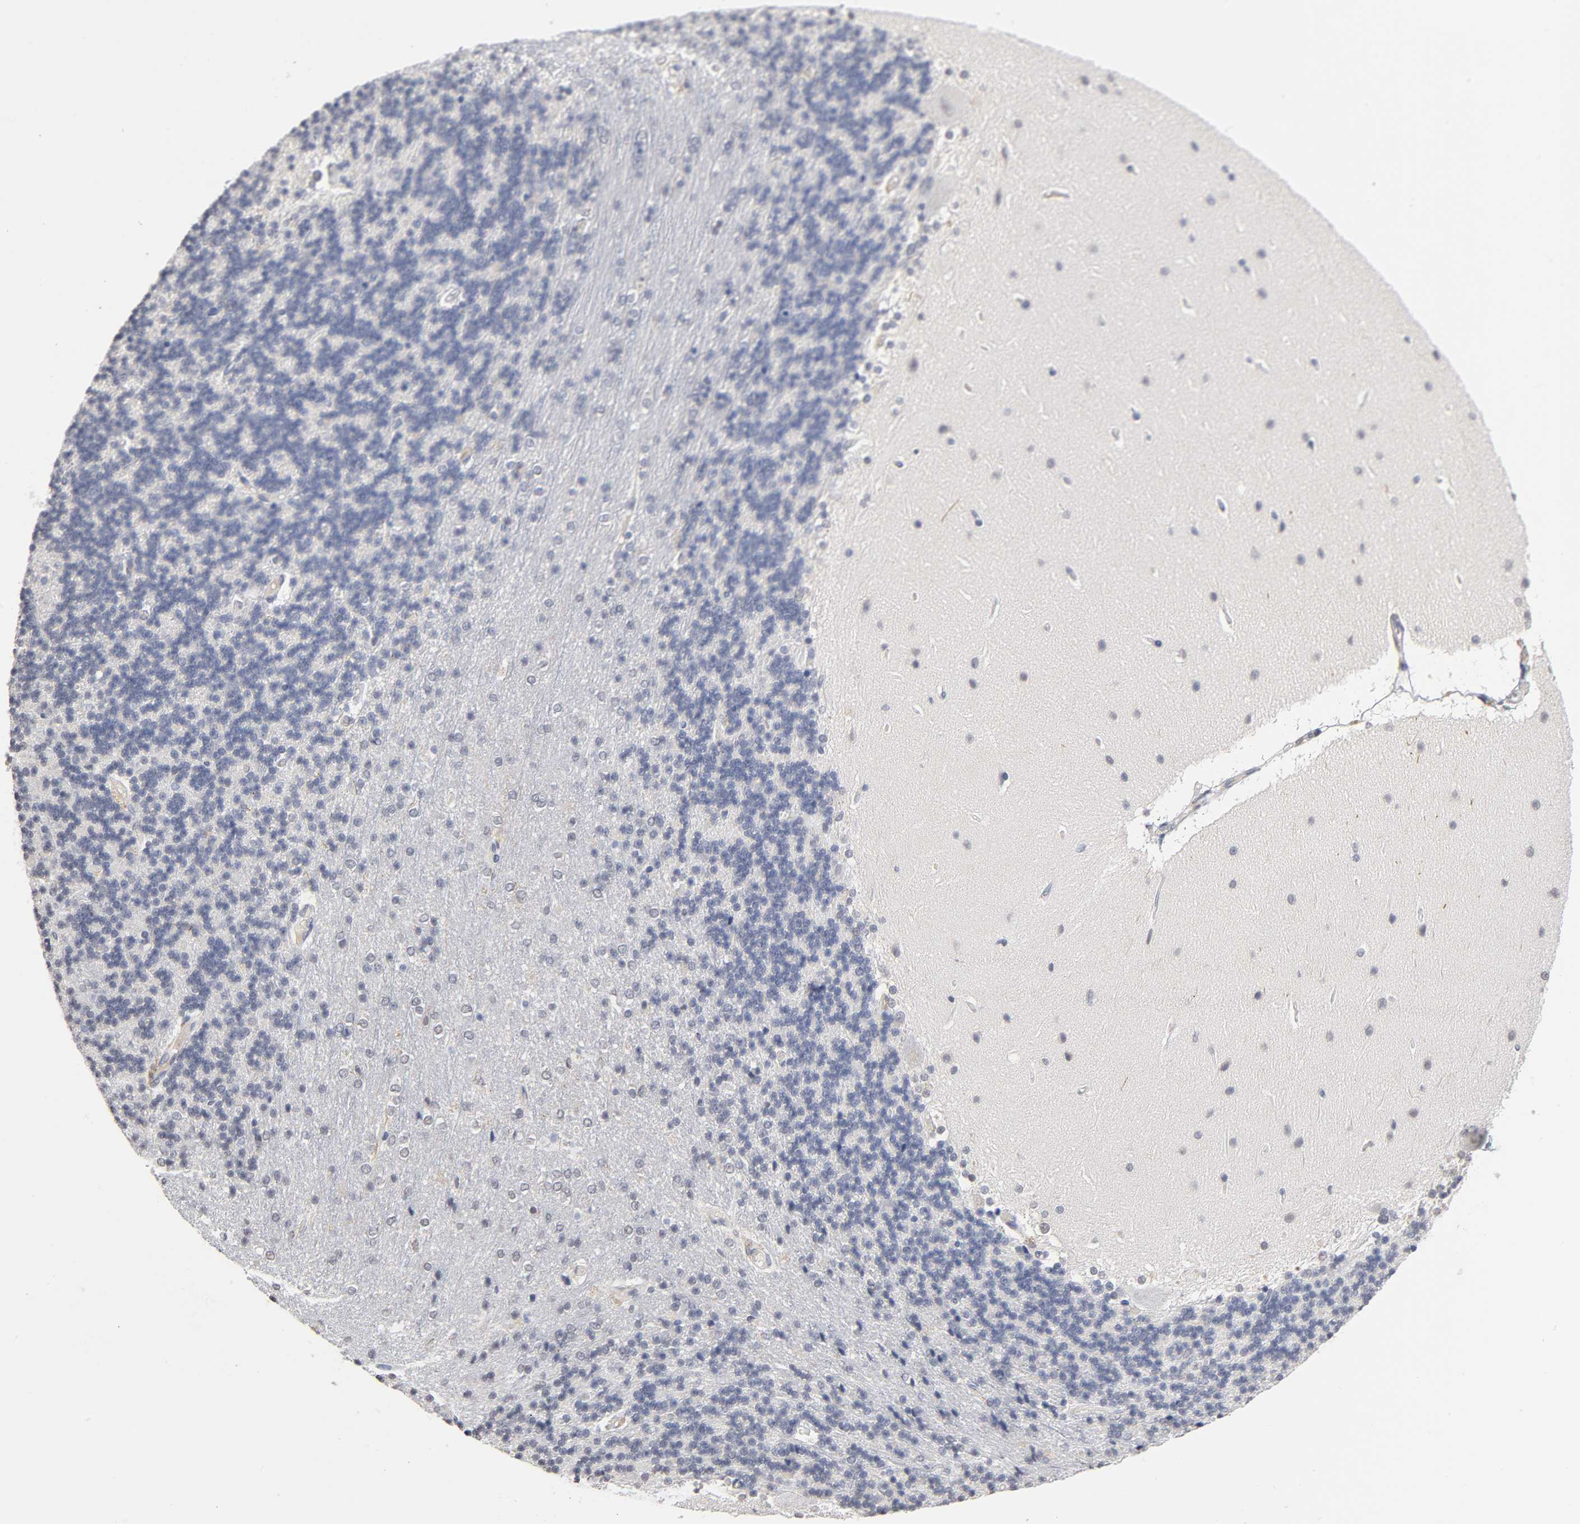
{"staining": {"intensity": "negative", "quantity": "none", "location": "none"}, "tissue": "cerebellum", "cell_type": "Cells in granular layer", "image_type": "normal", "snomed": [{"axis": "morphology", "description": "Normal tissue, NOS"}, {"axis": "topography", "description": "Cerebellum"}], "caption": "Immunohistochemical staining of unremarkable human cerebellum displays no significant expression in cells in granular layer.", "gene": "CRABP2", "patient": {"sex": "female", "age": 54}}